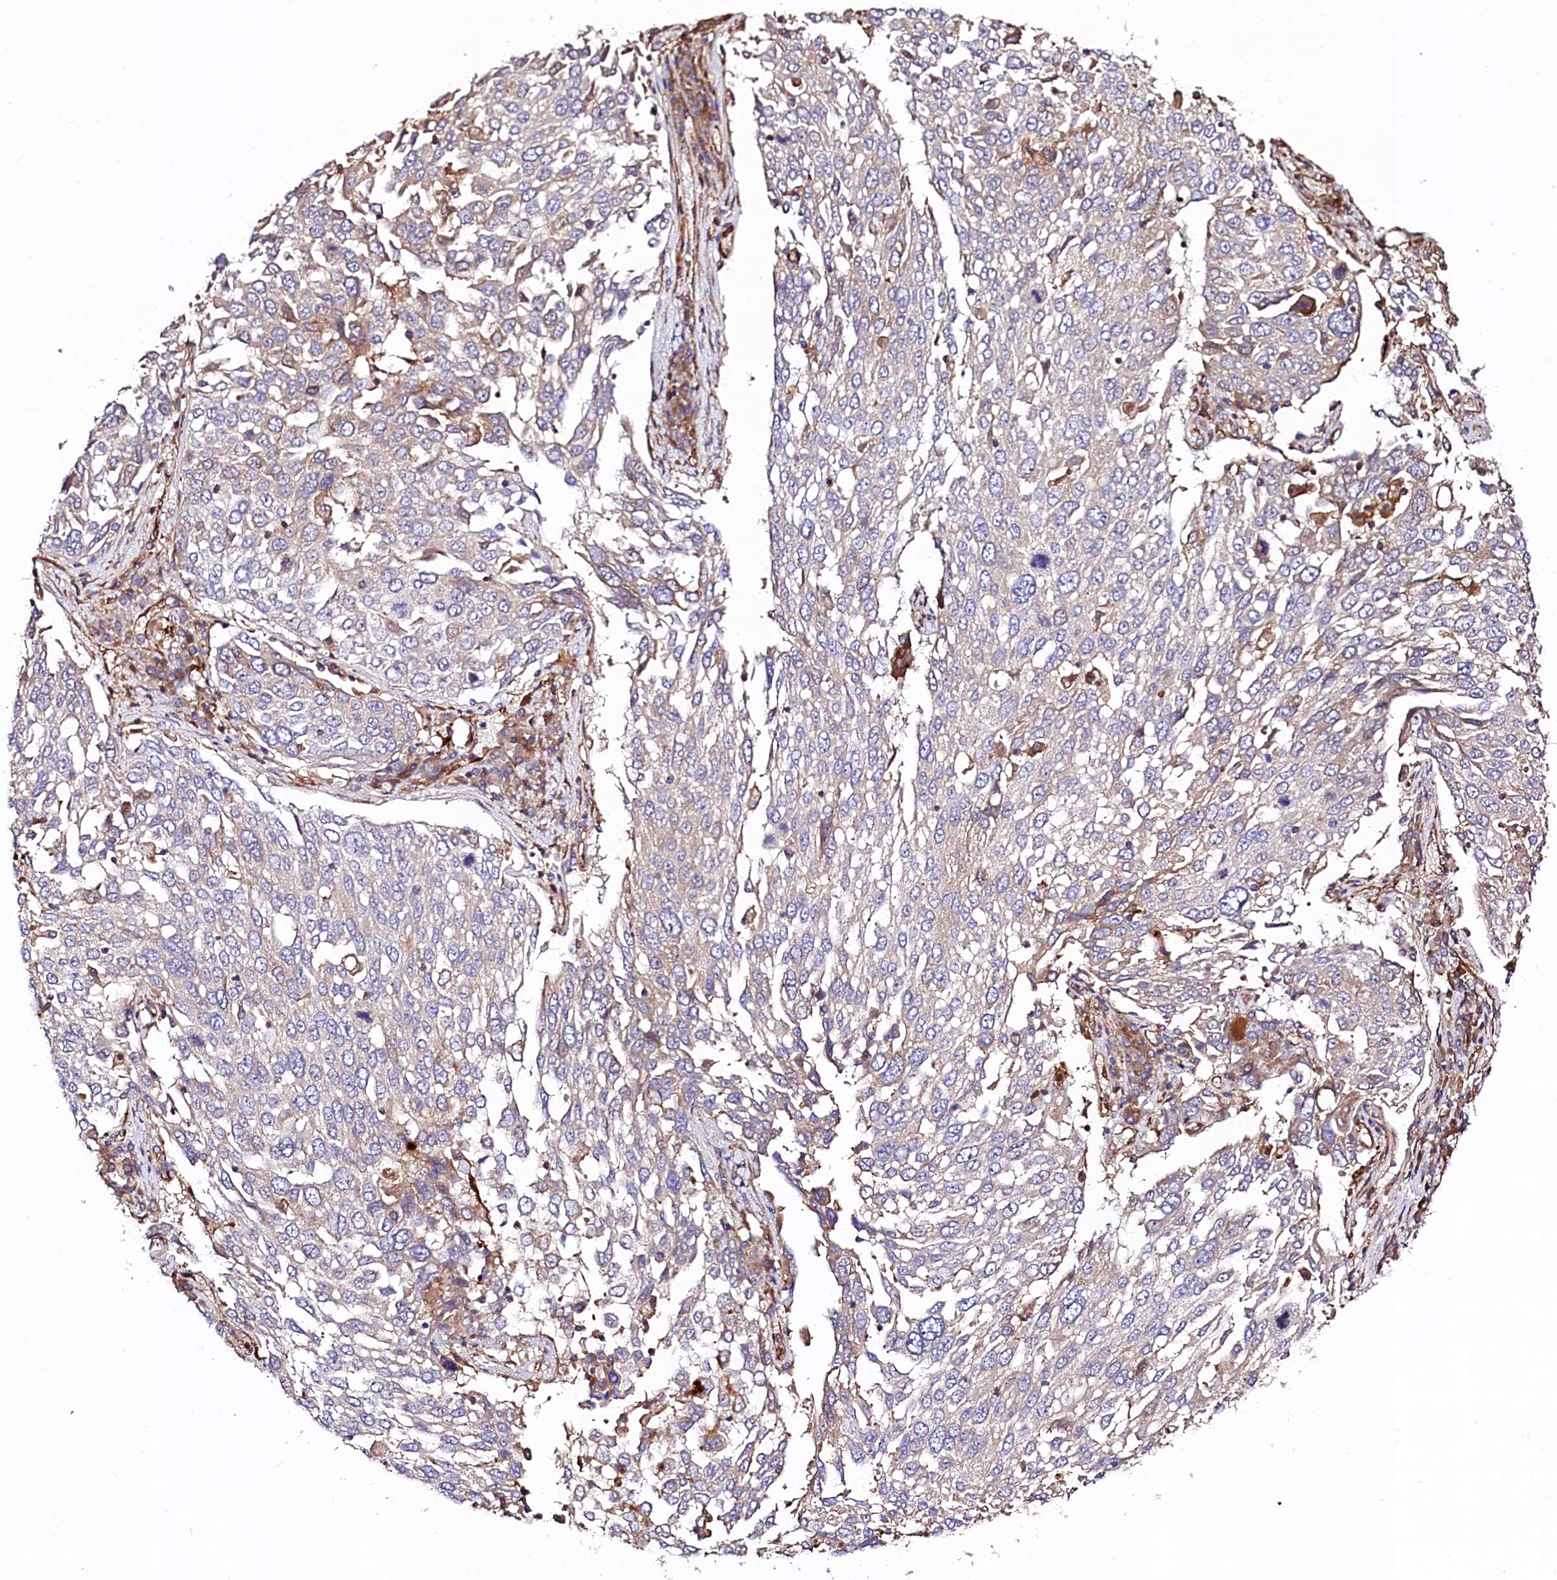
{"staining": {"intensity": "negative", "quantity": "none", "location": "none"}, "tissue": "lung cancer", "cell_type": "Tumor cells", "image_type": "cancer", "snomed": [{"axis": "morphology", "description": "Squamous cell carcinoma, NOS"}, {"axis": "topography", "description": "Lung"}], "caption": "The photomicrograph demonstrates no significant expression in tumor cells of lung cancer.", "gene": "KLHDC4", "patient": {"sex": "male", "age": 65}}